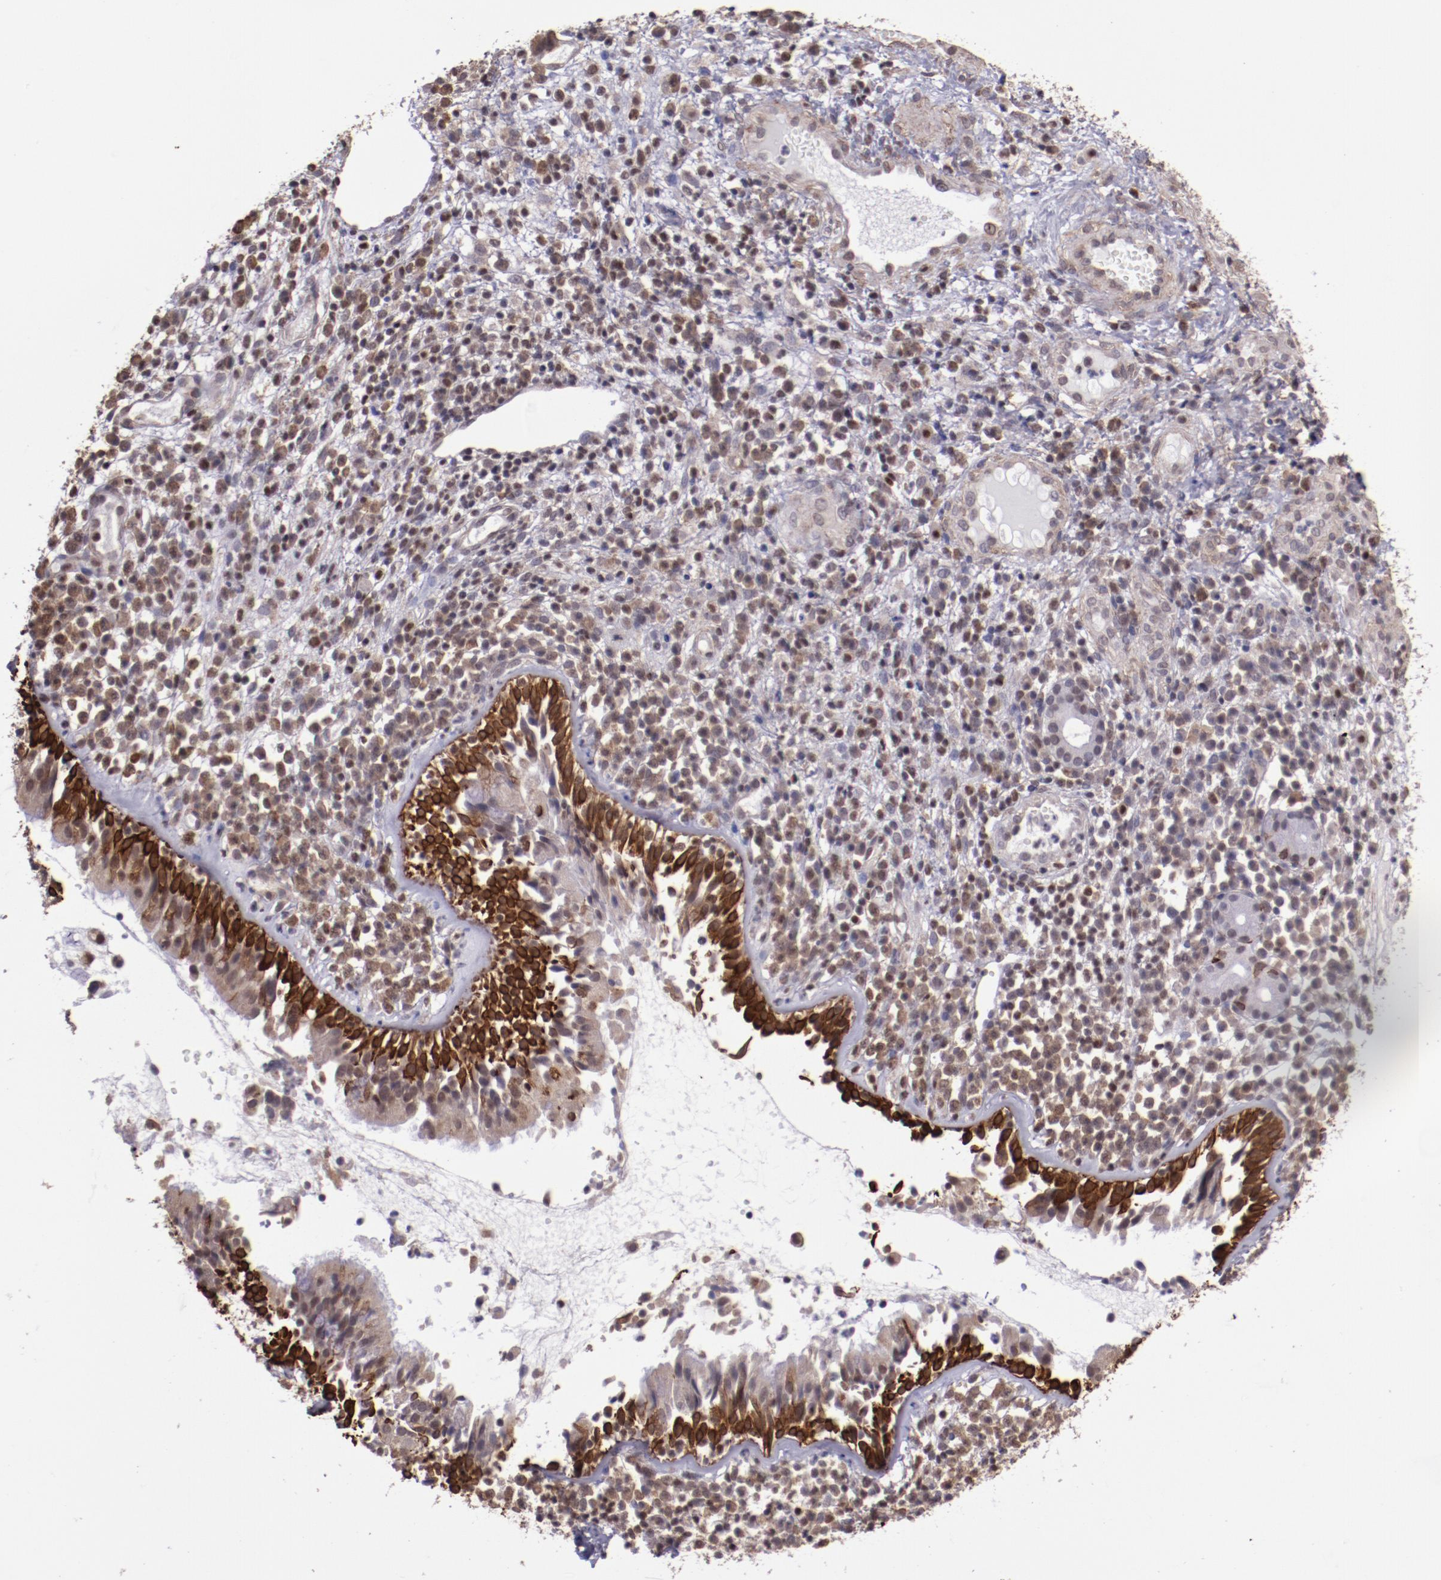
{"staining": {"intensity": "strong", "quantity": "25%-75%", "location": "cytoplasmic/membranous"}, "tissue": "nasopharynx", "cell_type": "Respiratory epithelial cells", "image_type": "normal", "snomed": [{"axis": "morphology", "description": "Normal tissue, NOS"}, {"axis": "morphology", "description": "Inflammation, NOS"}, {"axis": "morphology", "description": "Malignant melanoma, Metastatic site"}, {"axis": "topography", "description": "Nasopharynx"}], "caption": "This micrograph reveals immunohistochemistry (IHC) staining of benign human nasopharynx, with high strong cytoplasmic/membranous staining in about 25%-75% of respiratory epithelial cells.", "gene": "ELF1", "patient": {"sex": "female", "age": 55}}